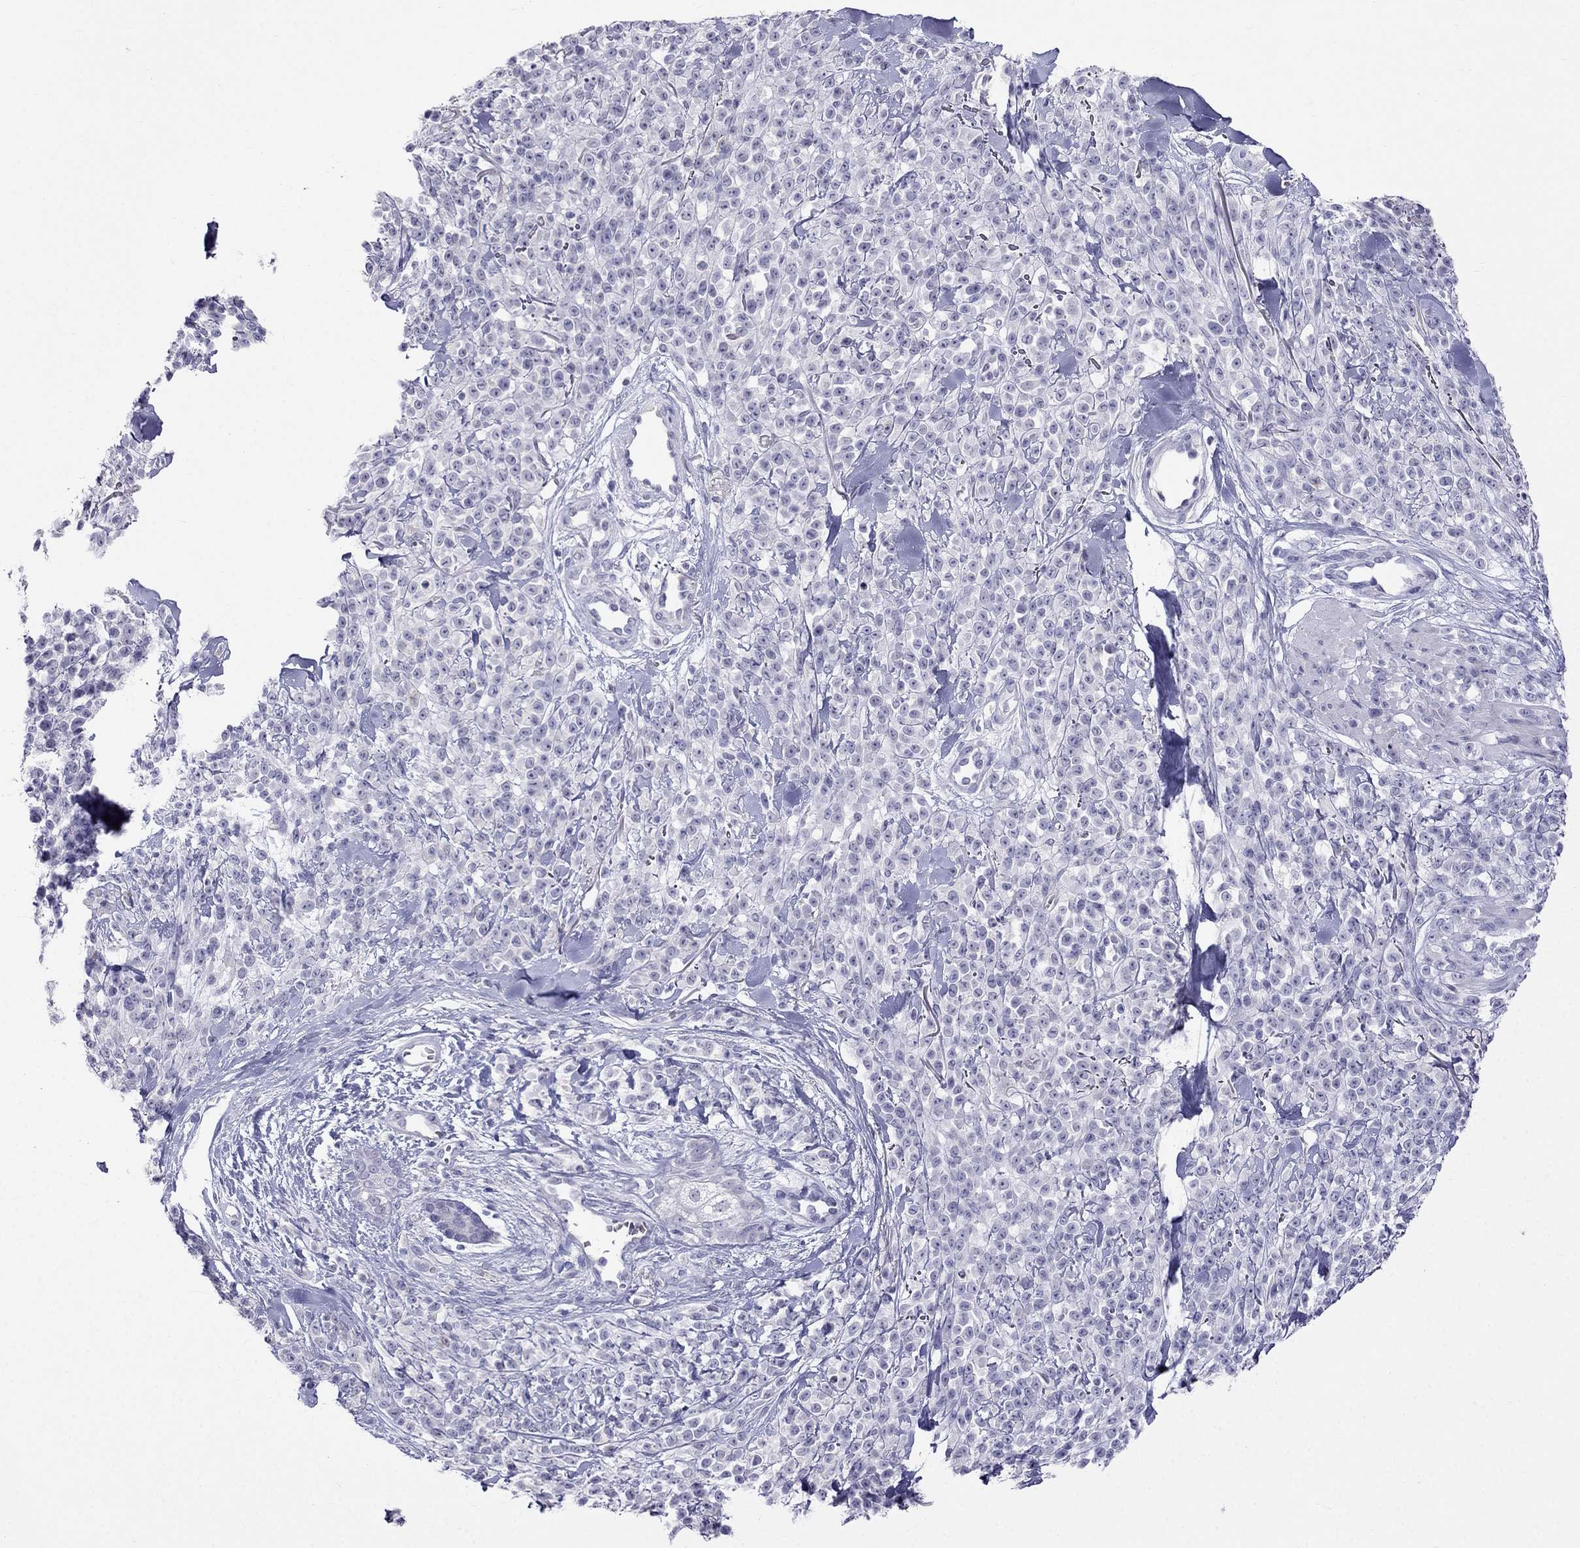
{"staining": {"intensity": "negative", "quantity": "none", "location": "none"}, "tissue": "melanoma", "cell_type": "Tumor cells", "image_type": "cancer", "snomed": [{"axis": "morphology", "description": "Malignant melanoma, NOS"}, {"axis": "topography", "description": "Skin"}, {"axis": "topography", "description": "Skin of trunk"}], "caption": "High magnification brightfield microscopy of malignant melanoma stained with DAB (brown) and counterstained with hematoxylin (blue): tumor cells show no significant staining.", "gene": "MGP", "patient": {"sex": "male", "age": 74}}